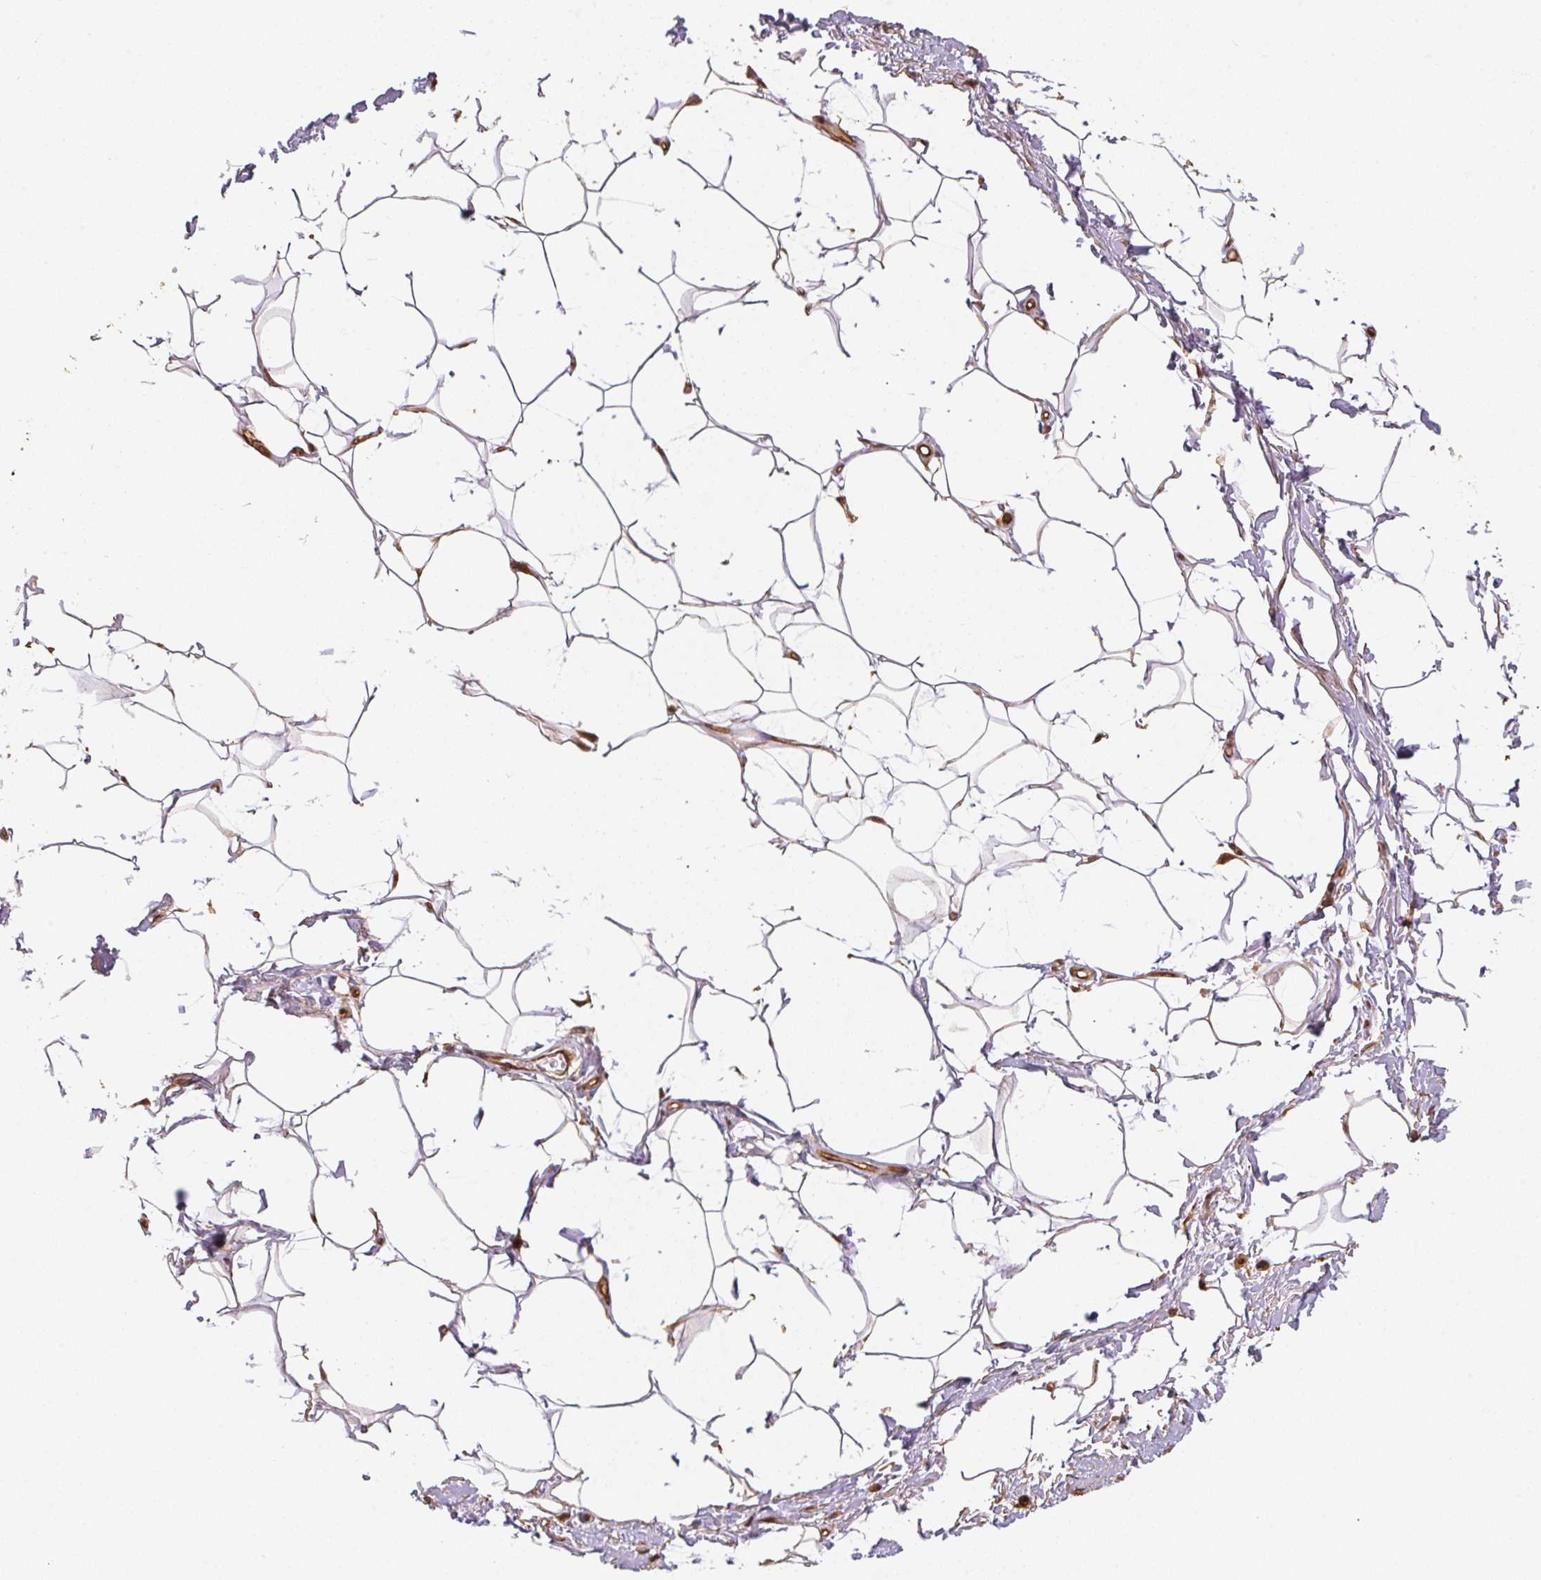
{"staining": {"intensity": "moderate", "quantity": ">75%", "location": "cytoplasmic/membranous"}, "tissue": "adipose tissue", "cell_type": "Adipocytes", "image_type": "normal", "snomed": [{"axis": "morphology", "description": "Normal tissue, NOS"}, {"axis": "topography", "description": "Peripheral nerve tissue"}], "caption": "This image displays immunohistochemistry (IHC) staining of unremarkable adipose tissue, with medium moderate cytoplasmic/membranous positivity in approximately >75% of adipocytes.", "gene": "TMEM222", "patient": {"sex": "male", "age": 51}}